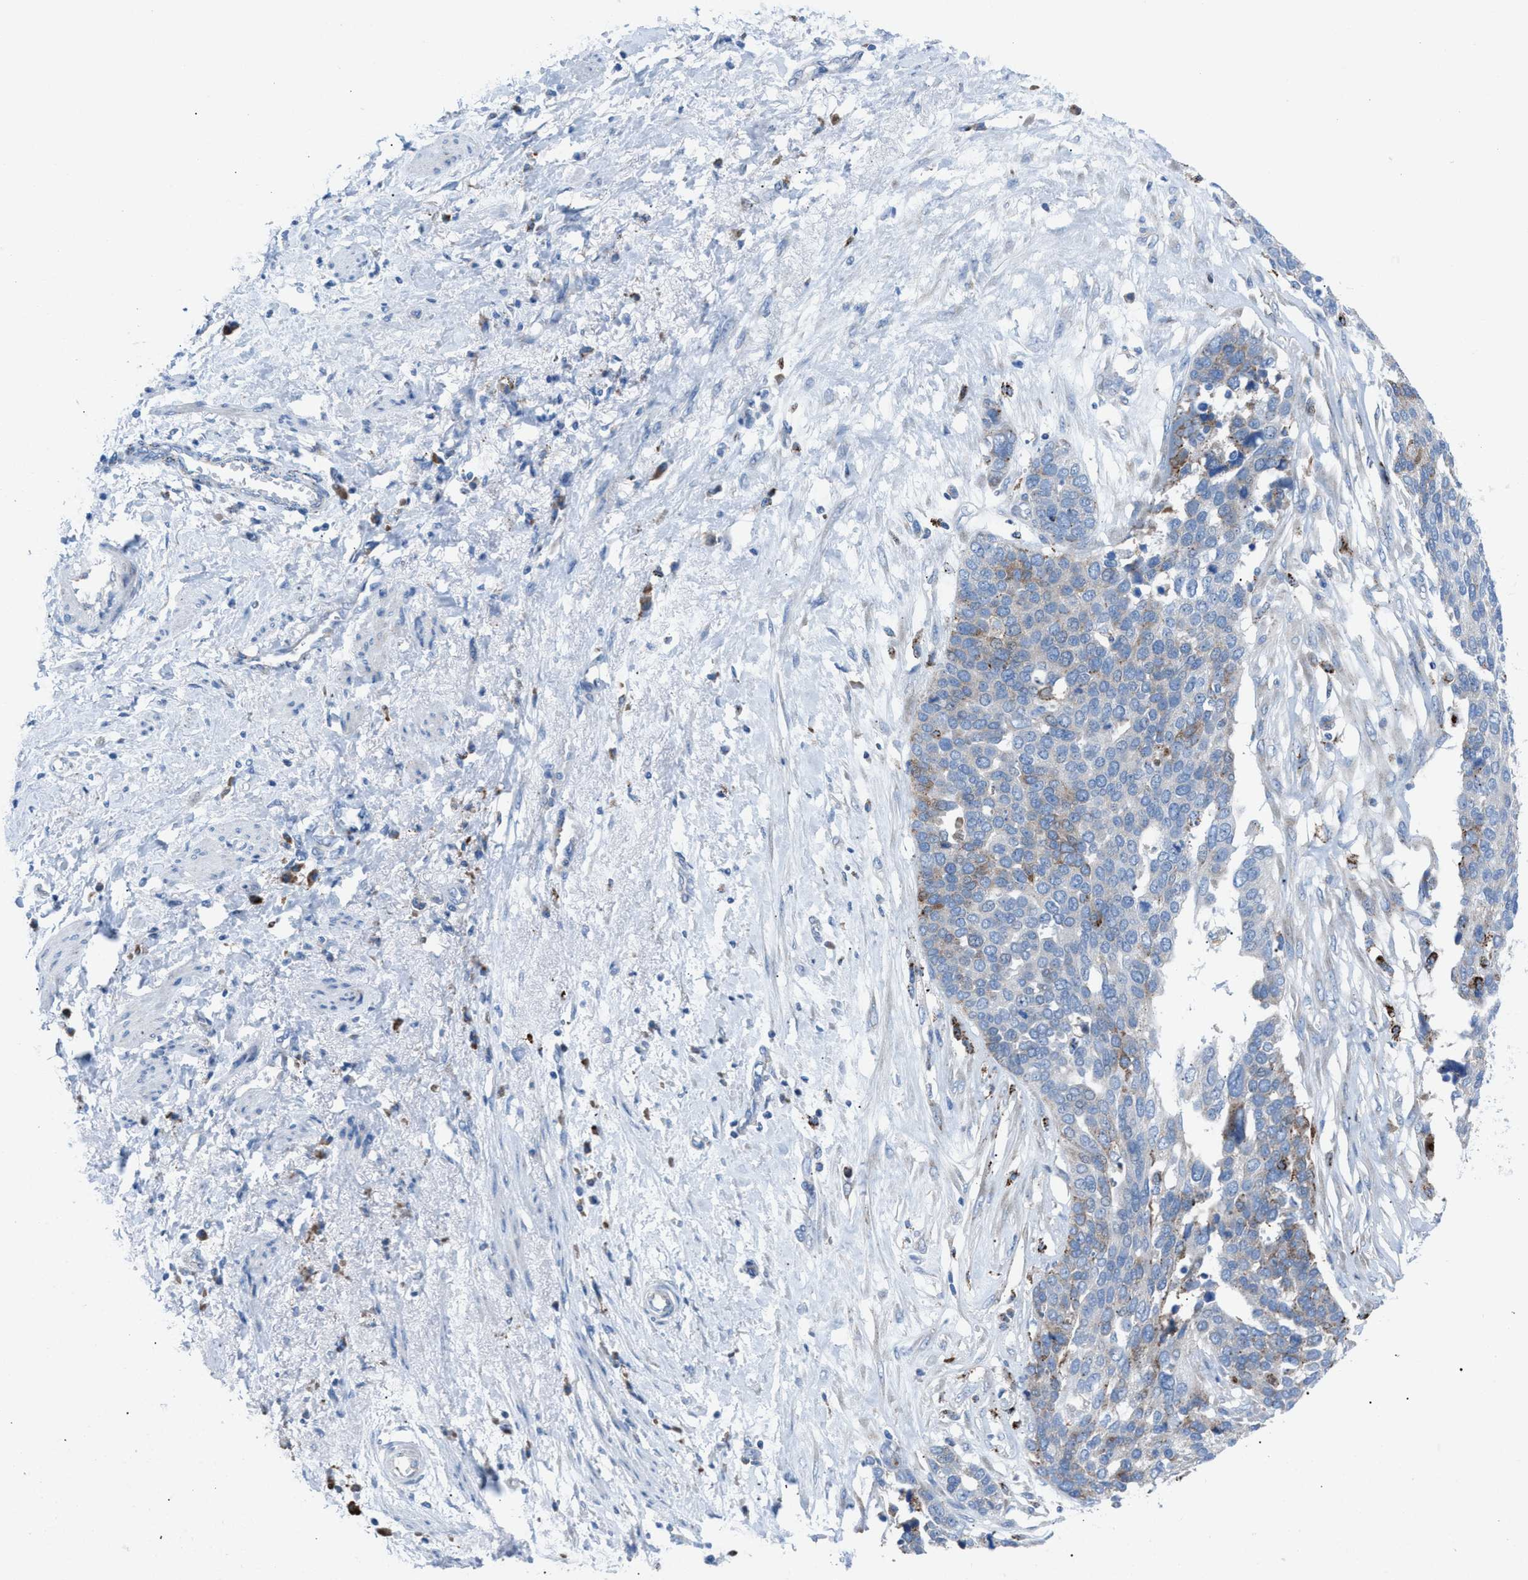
{"staining": {"intensity": "weak", "quantity": "<25%", "location": "cytoplasmic/membranous"}, "tissue": "ovarian cancer", "cell_type": "Tumor cells", "image_type": "cancer", "snomed": [{"axis": "morphology", "description": "Cystadenocarcinoma, serous, NOS"}, {"axis": "topography", "description": "Ovary"}], "caption": "DAB (3,3'-diaminobenzidine) immunohistochemical staining of human ovarian cancer (serous cystadenocarcinoma) shows no significant expression in tumor cells.", "gene": "CD1B", "patient": {"sex": "female", "age": 44}}